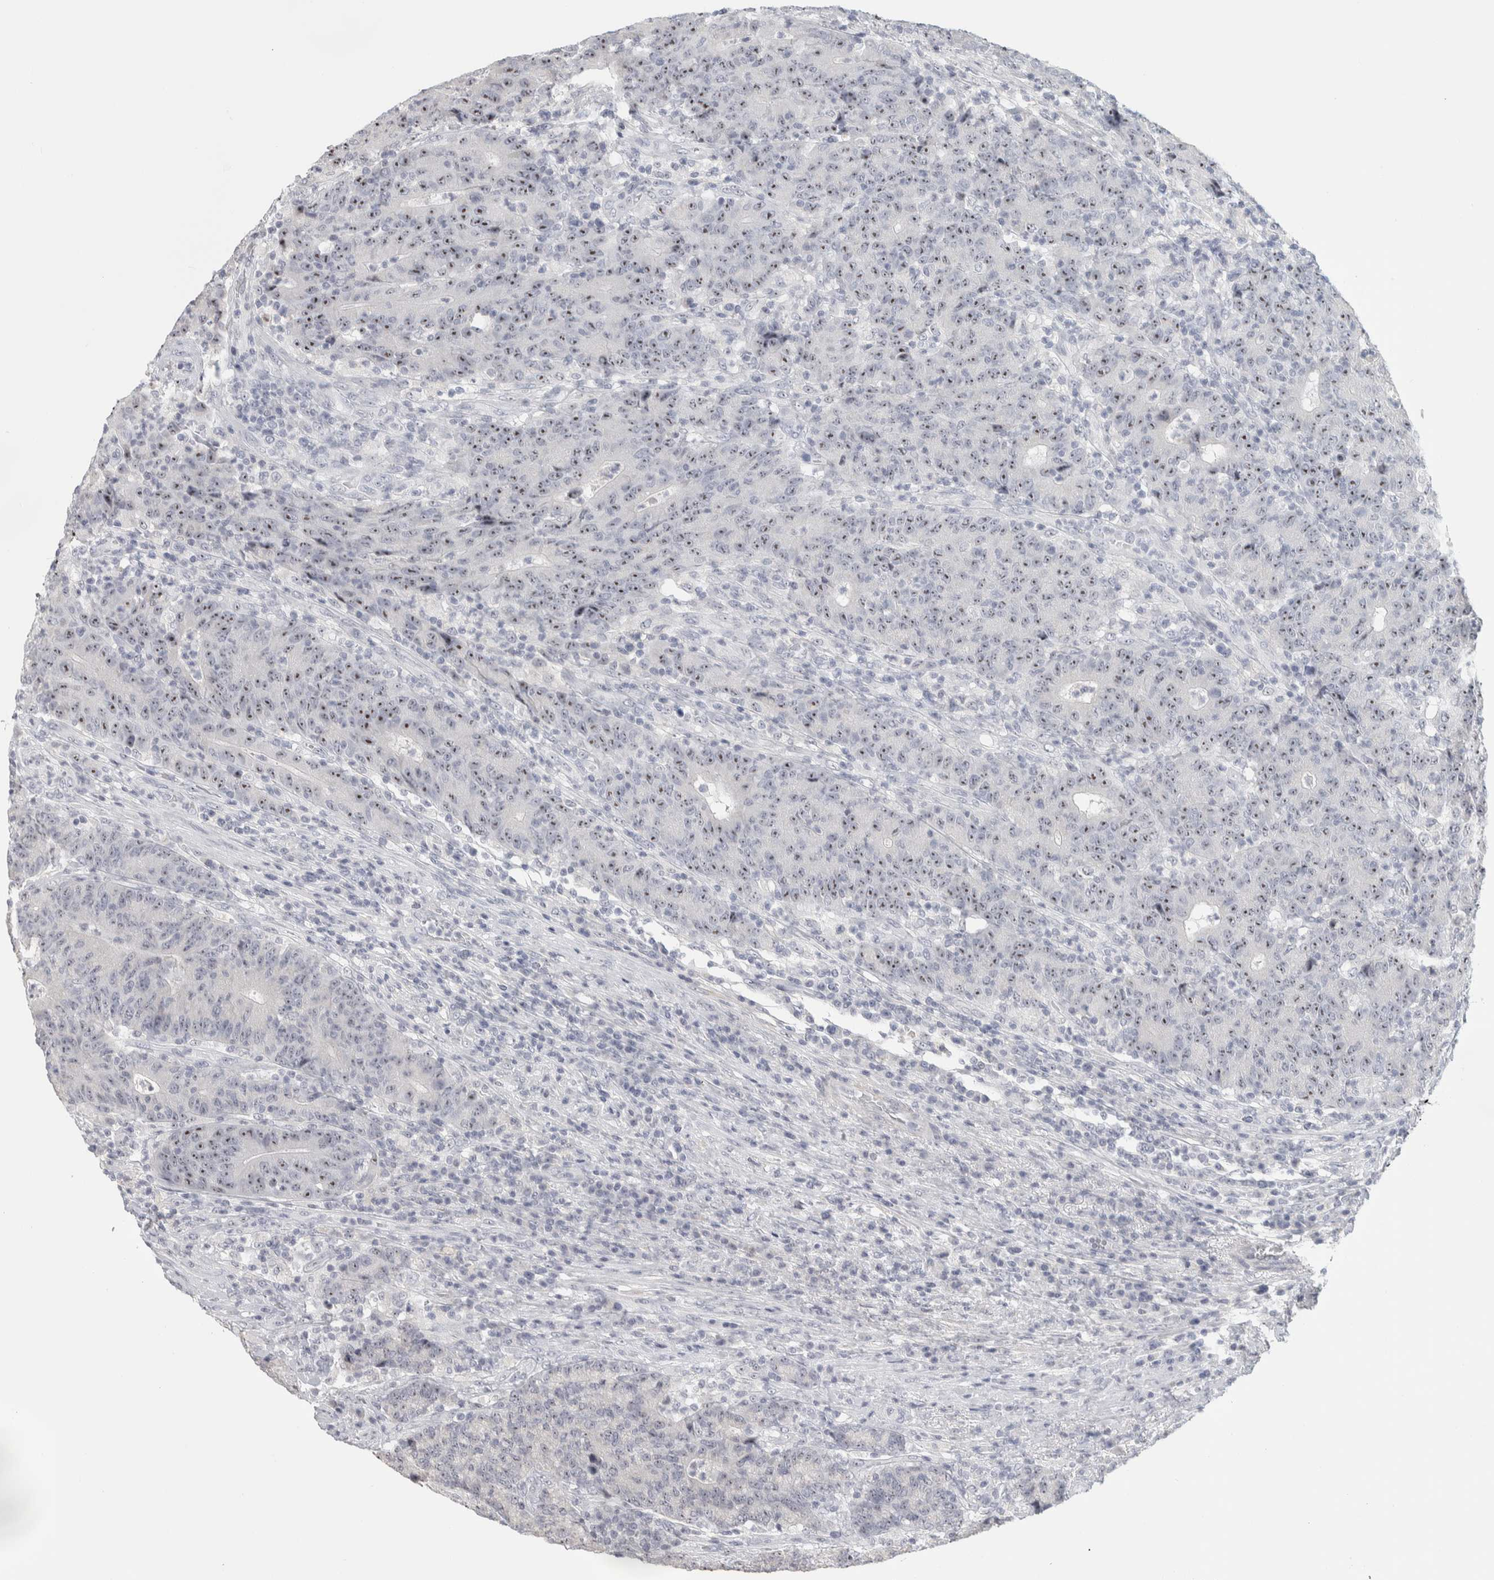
{"staining": {"intensity": "moderate", "quantity": ">75%", "location": "nuclear"}, "tissue": "colorectal cancer", "cell_type": "Tumor cells", "image_type": "cancer", "snomed": [{"axis": "morphology", "description": "Normal tissue, NOS"}, {"axis": "morphology", "description": "Adenocarcinoma, NOS"}, {"axis": "topography", "description": "Colon"}], "caption": "Approximately >75% of tumor cells in human colorectal cancer (adenocarcinoma) demonstrate moderate nuclear protein expression as visualized by brown immunohistochemical staining.", "gene": "DCXR", "patient": {"sex": "female", "age": 75}}